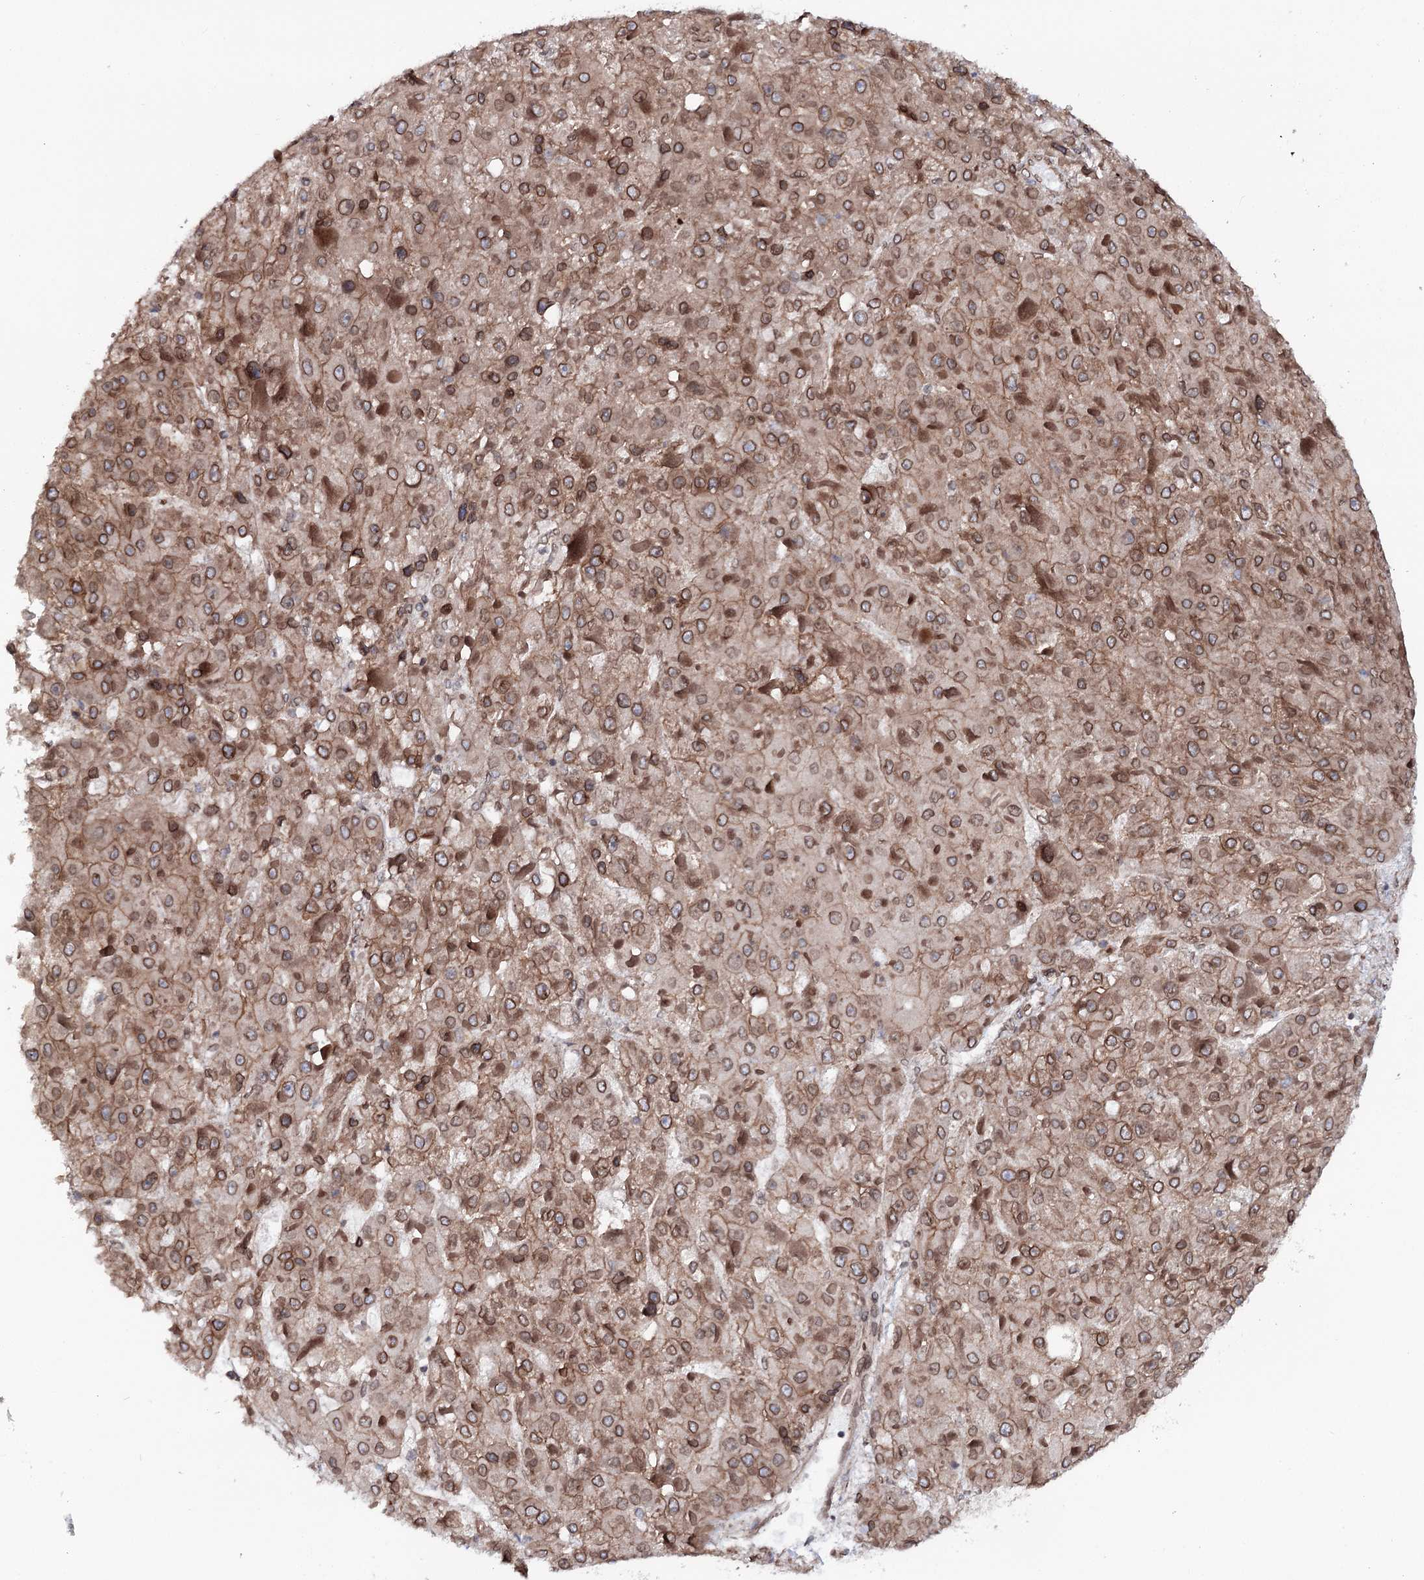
{"staining": {"intensity": "moderate", "quantity": ">75%", "location": "cytoplasmic/membranous,nuclear"}, "tissue": "liver cancer", "cell_type": "Tumor cells", "image_type": "cancer", "snomed": [{"axis": "morphology", "description": "Carcinoma, Hepatocellular, NOS"}, {"axis": "topography", "description": "Liver"}], "caption": "Immunohistochemistry histopathology image of human liver hepatocellular carcinoma stained for a protein (brown), which displays medium levels of moderate cytoplasmic/membranous and nuclear expression in approximately >75% of tumor cells.", "gene": "FGFR1OP2", "patient": {"sex": "female", "age": 73}}